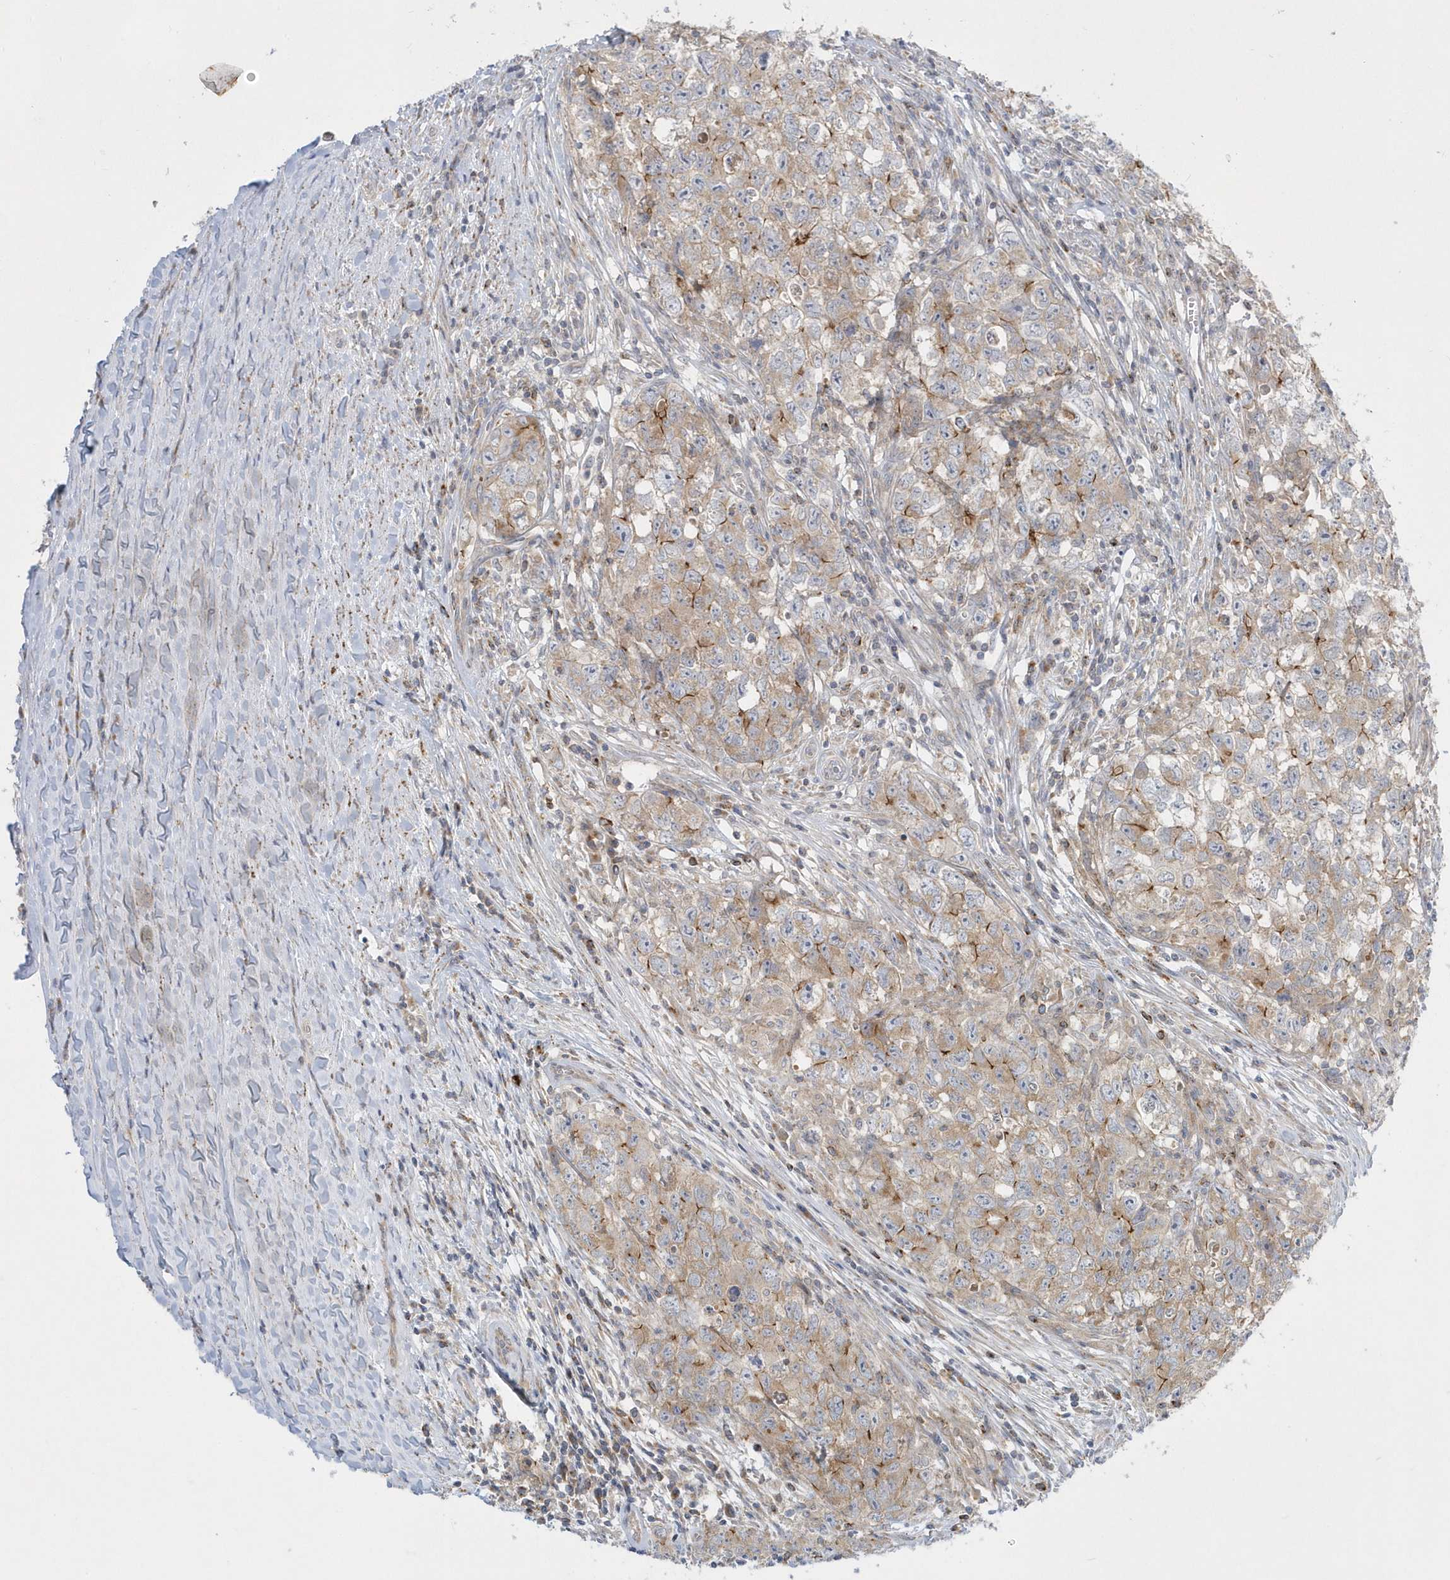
{"staining": {"intensity": "moderate", "quantity": "25%-75%", "location": "cytoplasmic/membranous"}, "tissue": "testis cancer", "cell_type": "Tumor cells", "image_type": "cancer", "snomed": [{"axis": "morphology", "description": "Seminoma, NOS"}, {"axis": "morphology", "description": "Carcinoma, Embryonal, NOS"}, {"axis": "topography", "description": "Testis"}], "caption": "IHC histopathology image of neoplastic tissue: human testis cancer (embryonal carcinoma) stained using IHC reveals medium levels of moderate protein expression localized specifically in the cytoplasmic/membranous of tumor cells, appearing as a cytoplasmic/membranous brown color.", "gene": "DNAJC18", "patient": {"sex": "male", "age": 43}}